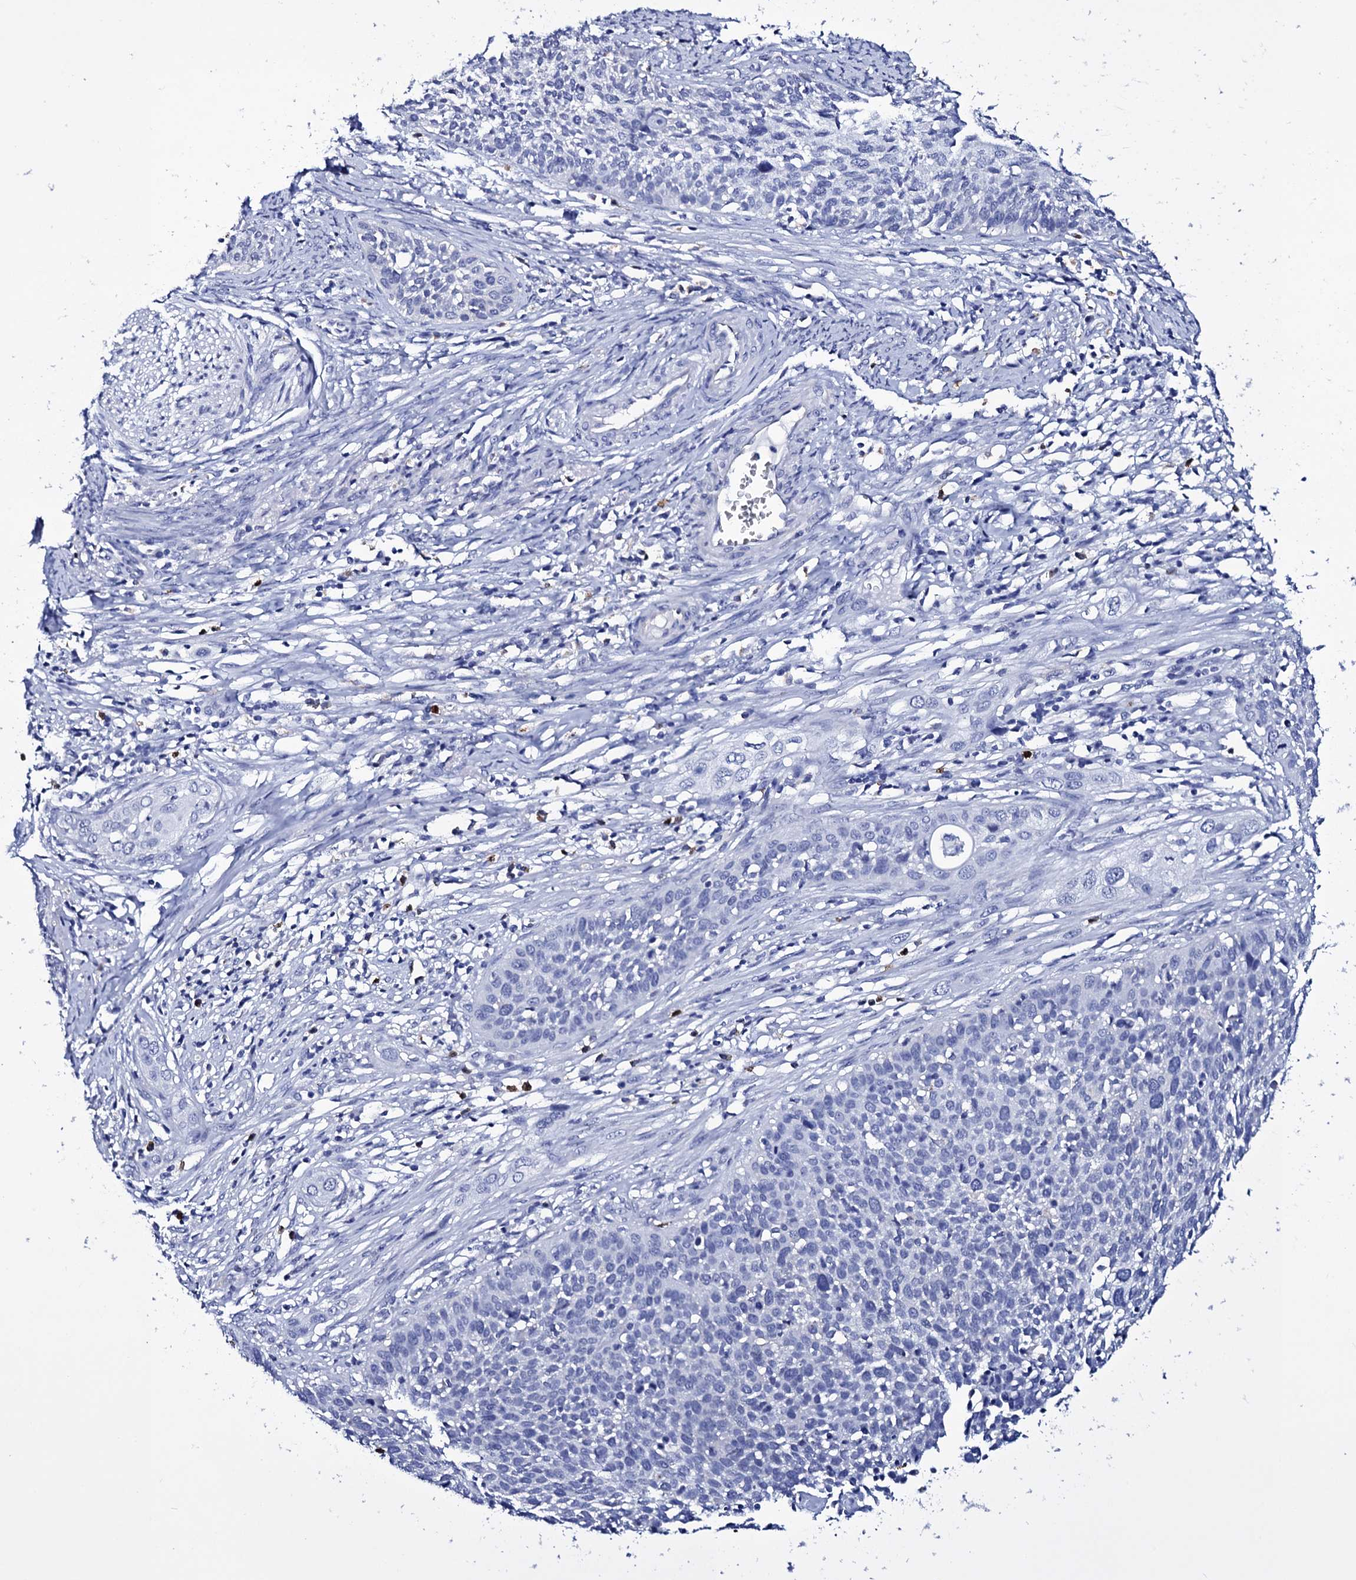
{"staining": {"intensity": "negative", "quantity": "none", "location": "none"}, "tissue": "cervical cancer", "cell_type": "Tumor cells", "image_type": "cancer", "snomed": [{"axis": "morphology", "description": "Squamous cell carcinoma, NOS"}, {"axis": "topography", "description": "Cervix"}], "caption": "Immunohistochemistry histopathology image of human cervical squamous cell carcinoma stained for a protein (brown), which displays no positivity in tumor cells.", "gene": "ITPRID2", "patient": {"sex": "female", "age": 34}}